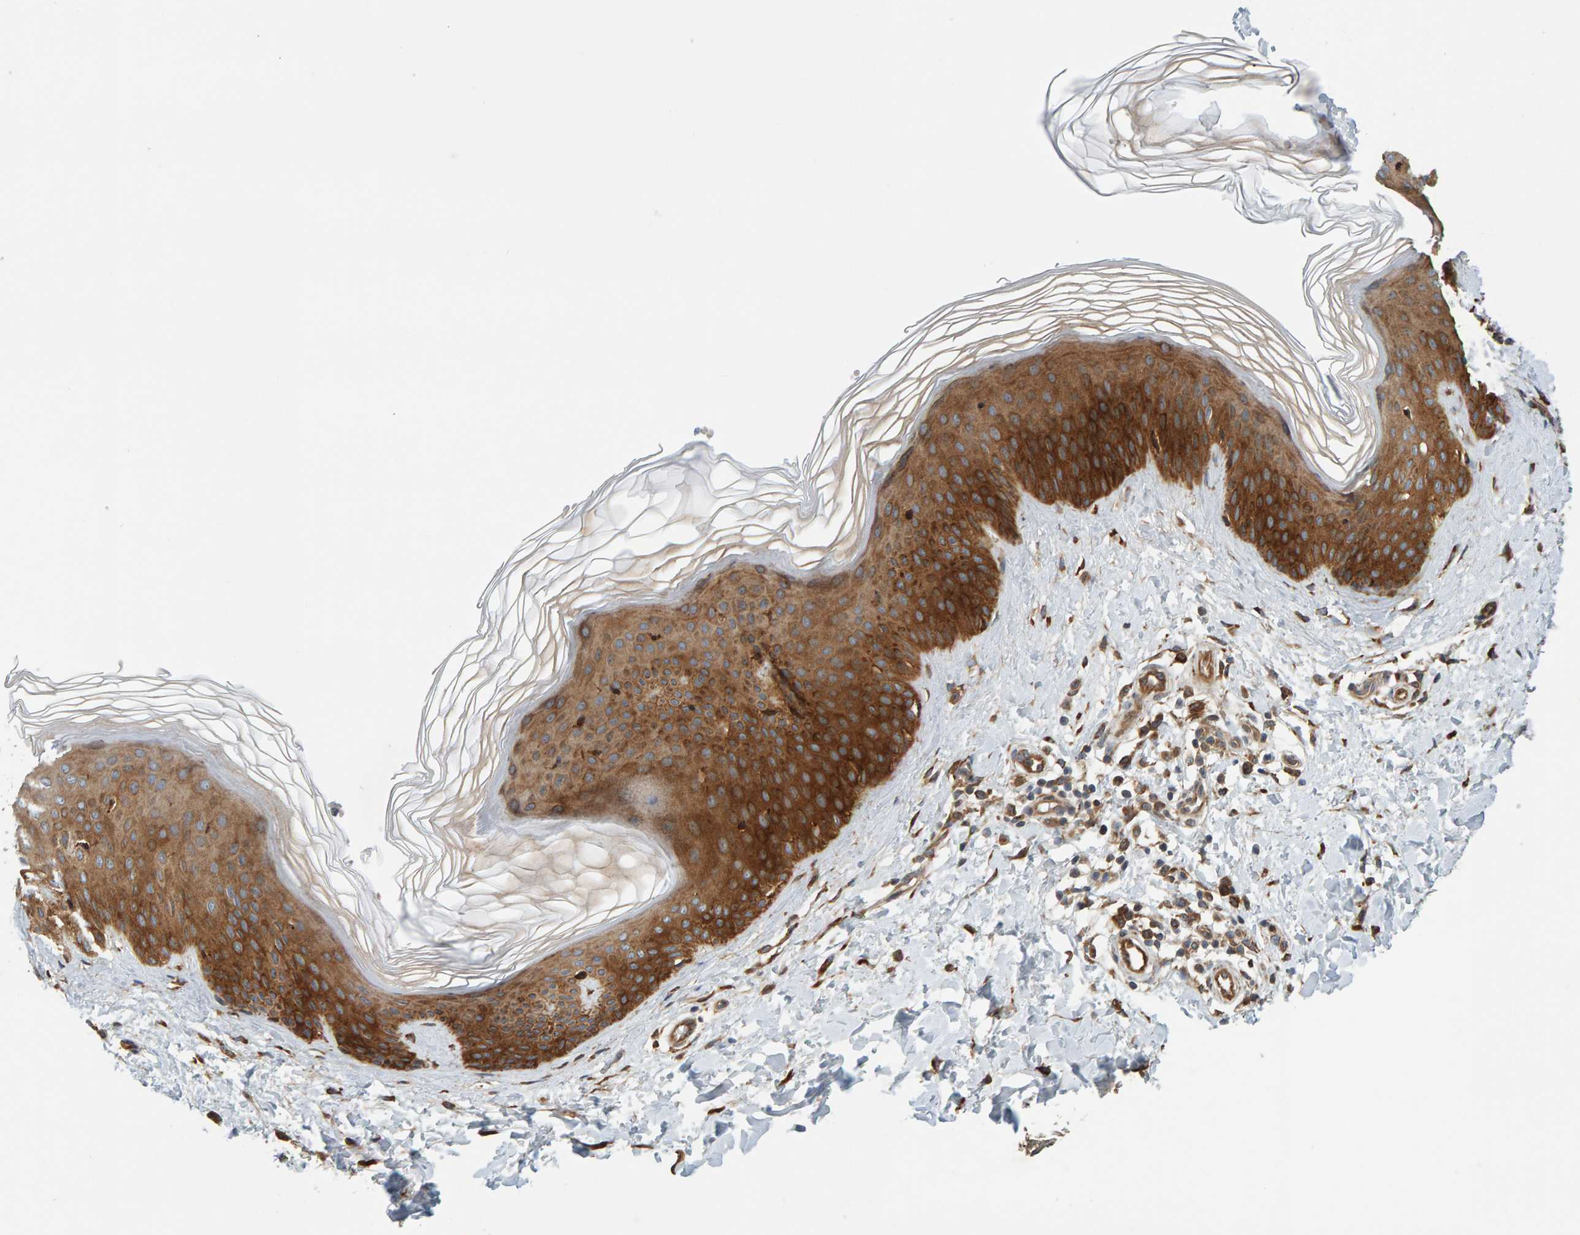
{"staining": {"intensity": "strong", "quantity": ">75%", "location": "cytoplasmic/membranous"}, "tissue": "skin", "cell_type": "Fibroblasts", "image_type": "normal", "snomed": [{"axis": "morphology", "description": "Normal tissue, NOS"}, {"axis": "morphology", "description": "Malignant melanoma, Metastatic site"}, {"axis": "topography", "description": "Skin"}], "caption": "Immunohistochemistry of normal skin shows high levels of strong cytoplasmic/membranous staining in about >75% of fibroblasts.", "gene": "BAIAP2", "patient": {"sex": "male", "age": 41}}